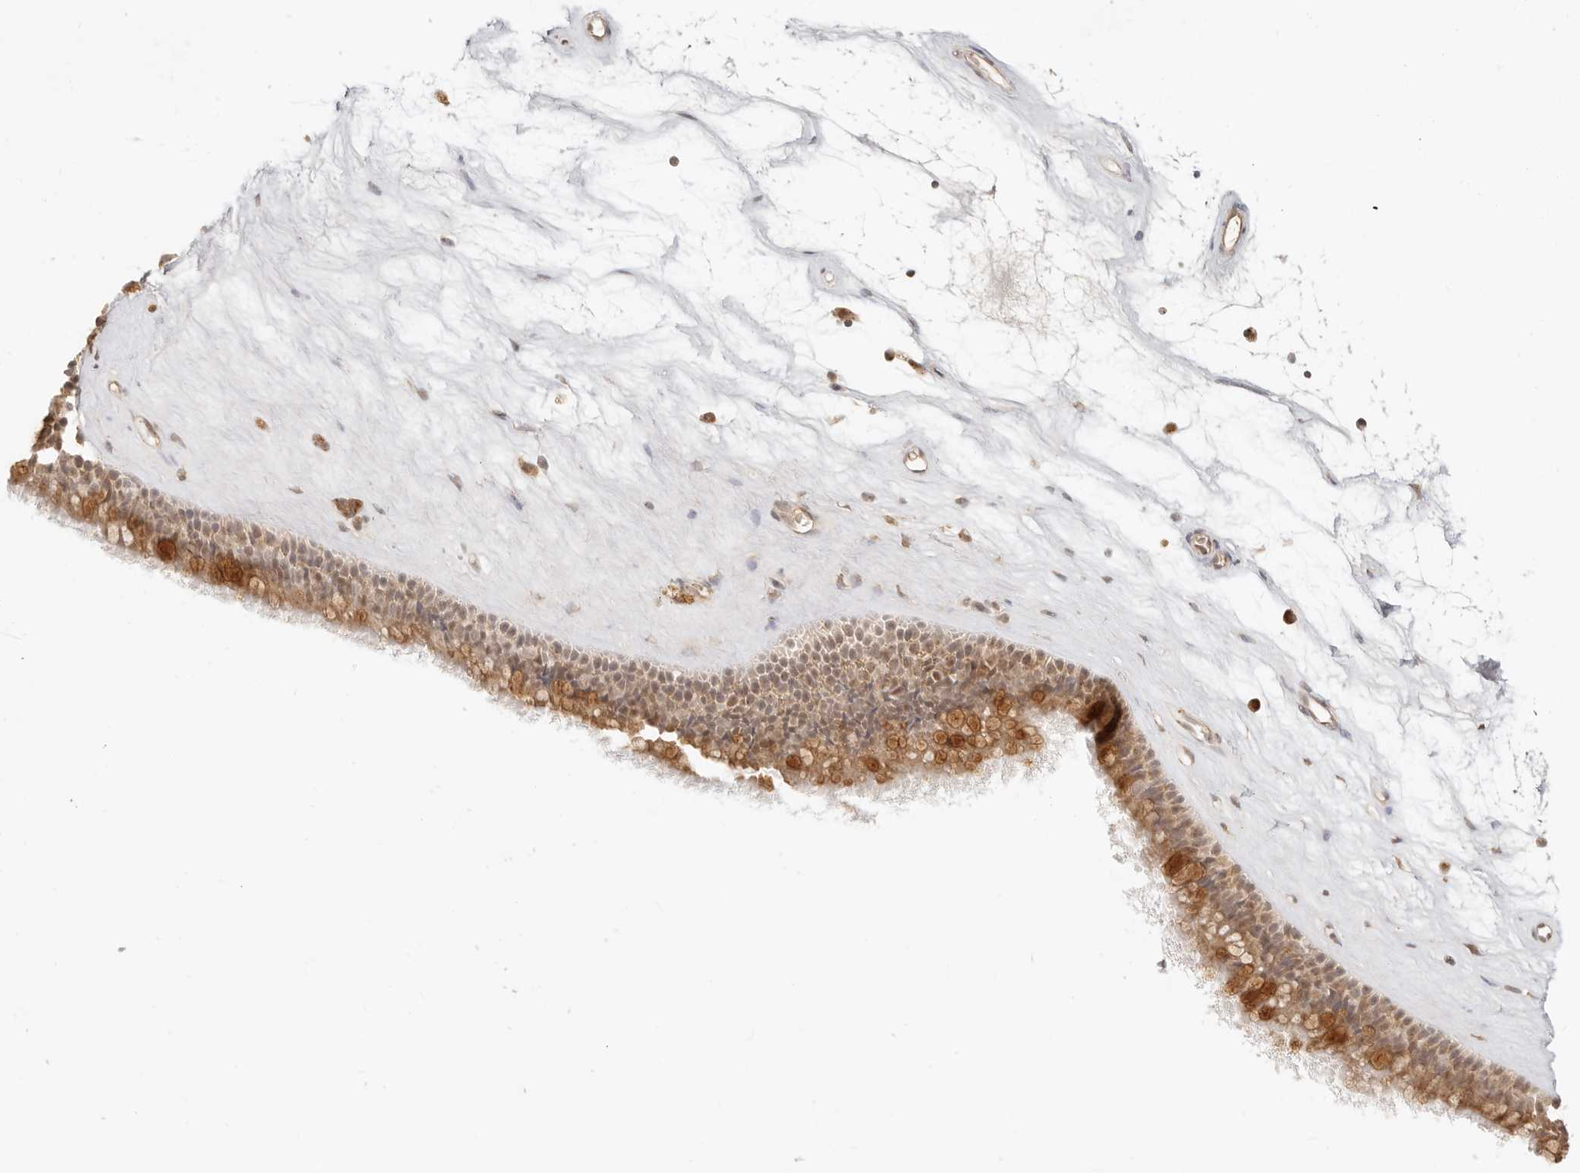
{"staining": {"intensity": "strong", "quantity": ">75%", "location": "cytoplasmic/membranous,nuclear"}, "tissue": "nasopharynx", "cell_type": "Respiratory epithelial cells", "image_type": "normal", "snomed": [{"axis": "morphology", "description": "Normal tissue, NOS"}, {"axis": "topography", "description": "Nasopharynx"}], "caption": "Unremarkable nasopharynx displays strong cytoplasmic/membranous,nuclear staining in approximately >75% of respiratory epithelial cells, visualized by immunohistochemistry. The protein is shown in brown color, while the nuclei are stained blue.", "gene": "INTS11", "patient": {"sex": "male", "age": 64}}